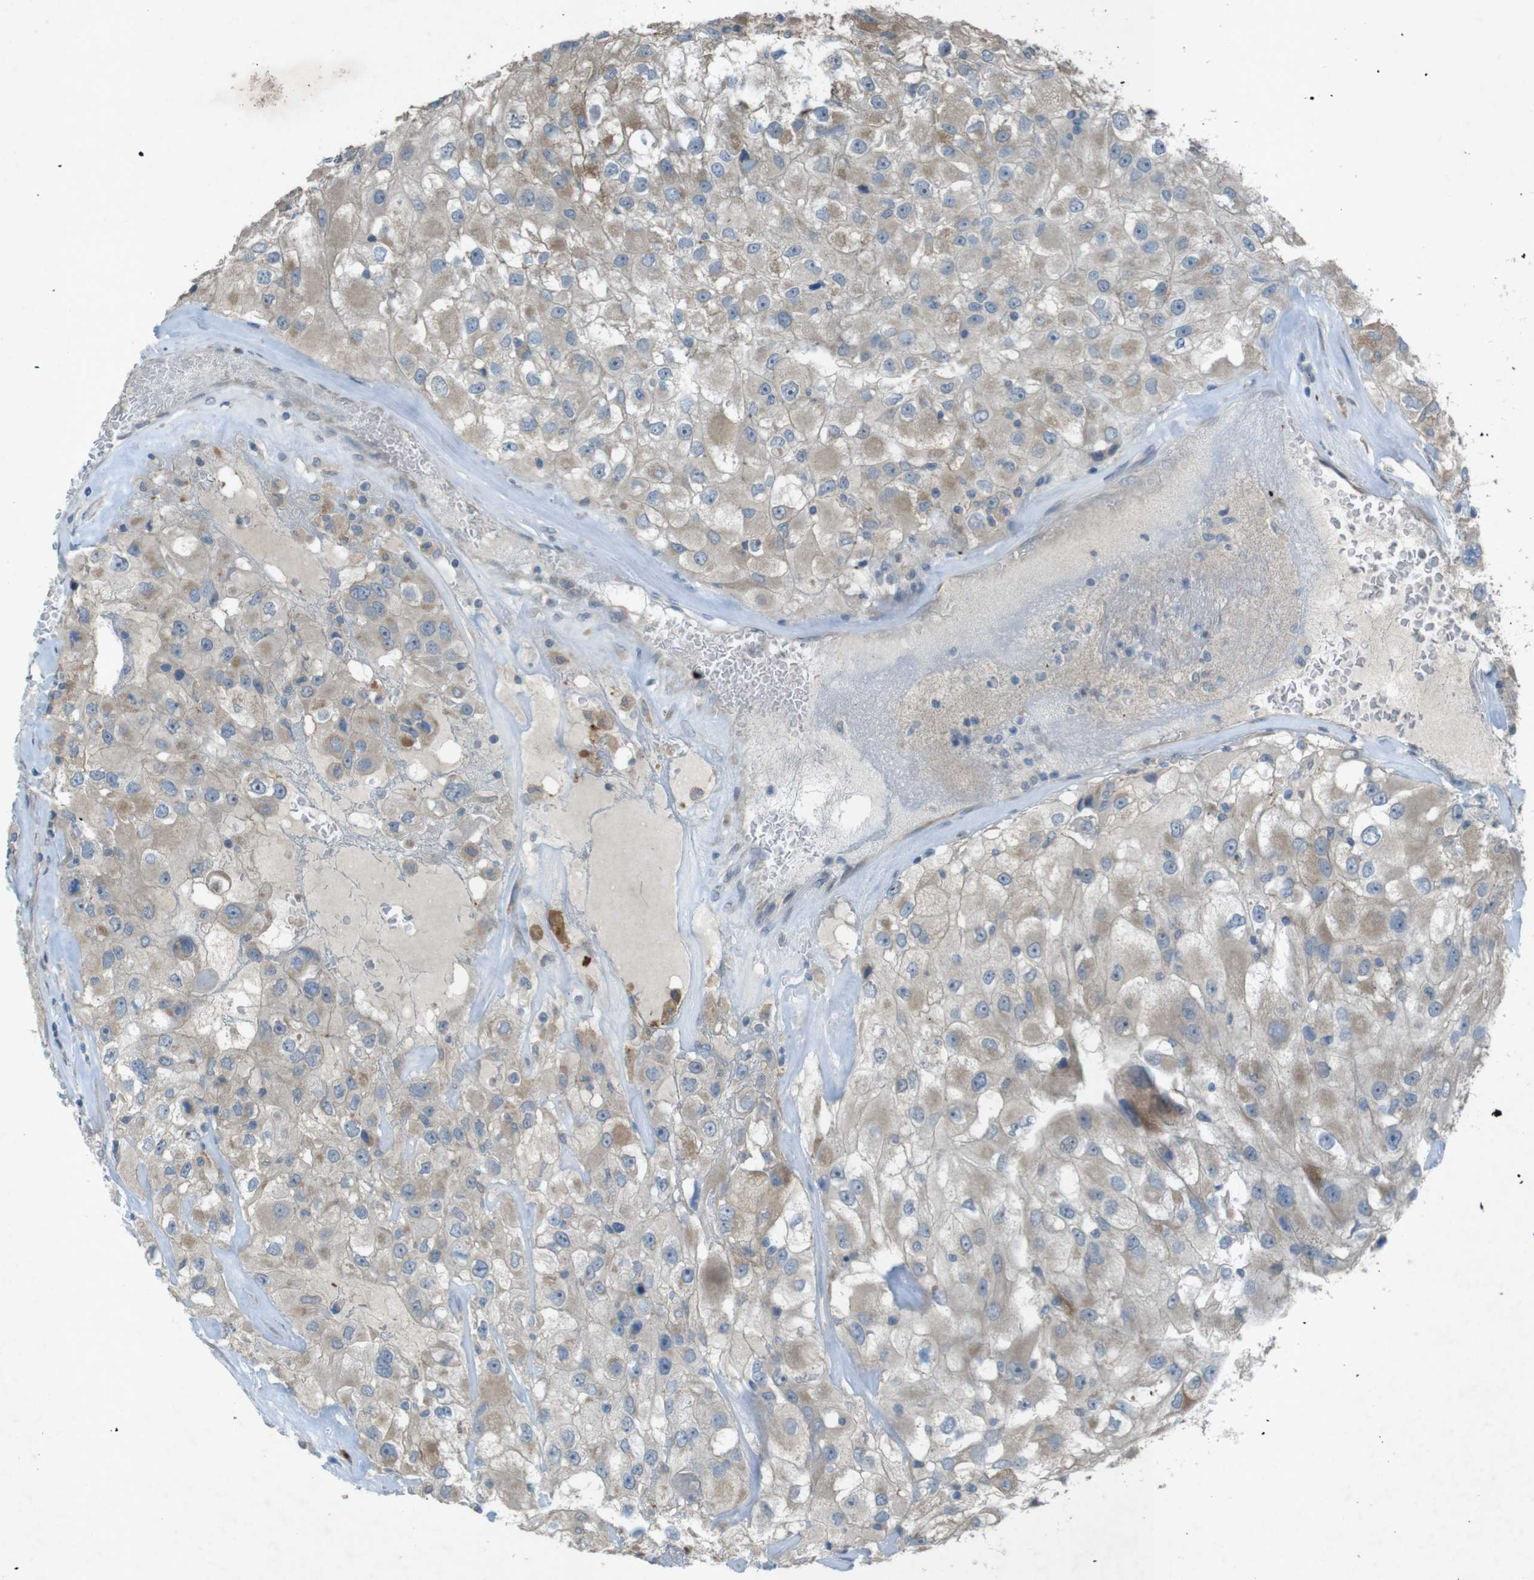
{"staining": {"intensity": "weak", "quantity": ">75%", "location": "cytoplasmic/membranous"}, "tissue": "renal cancer", "cell_type": "Tumor cells", "image_type": "cancer", "snomed": [{"axis": "morphology", "description": "Adenocarcinoma, NOS"}, {"axis": "topography", "description": "Kidney"}], "caption": "Weak cytoplasmic/membranous expression is appreciated in about >75% of tumor cells in renal cancer.", "gene": "TMEM41B", "patient": {"sex": "female", "age": 52}}